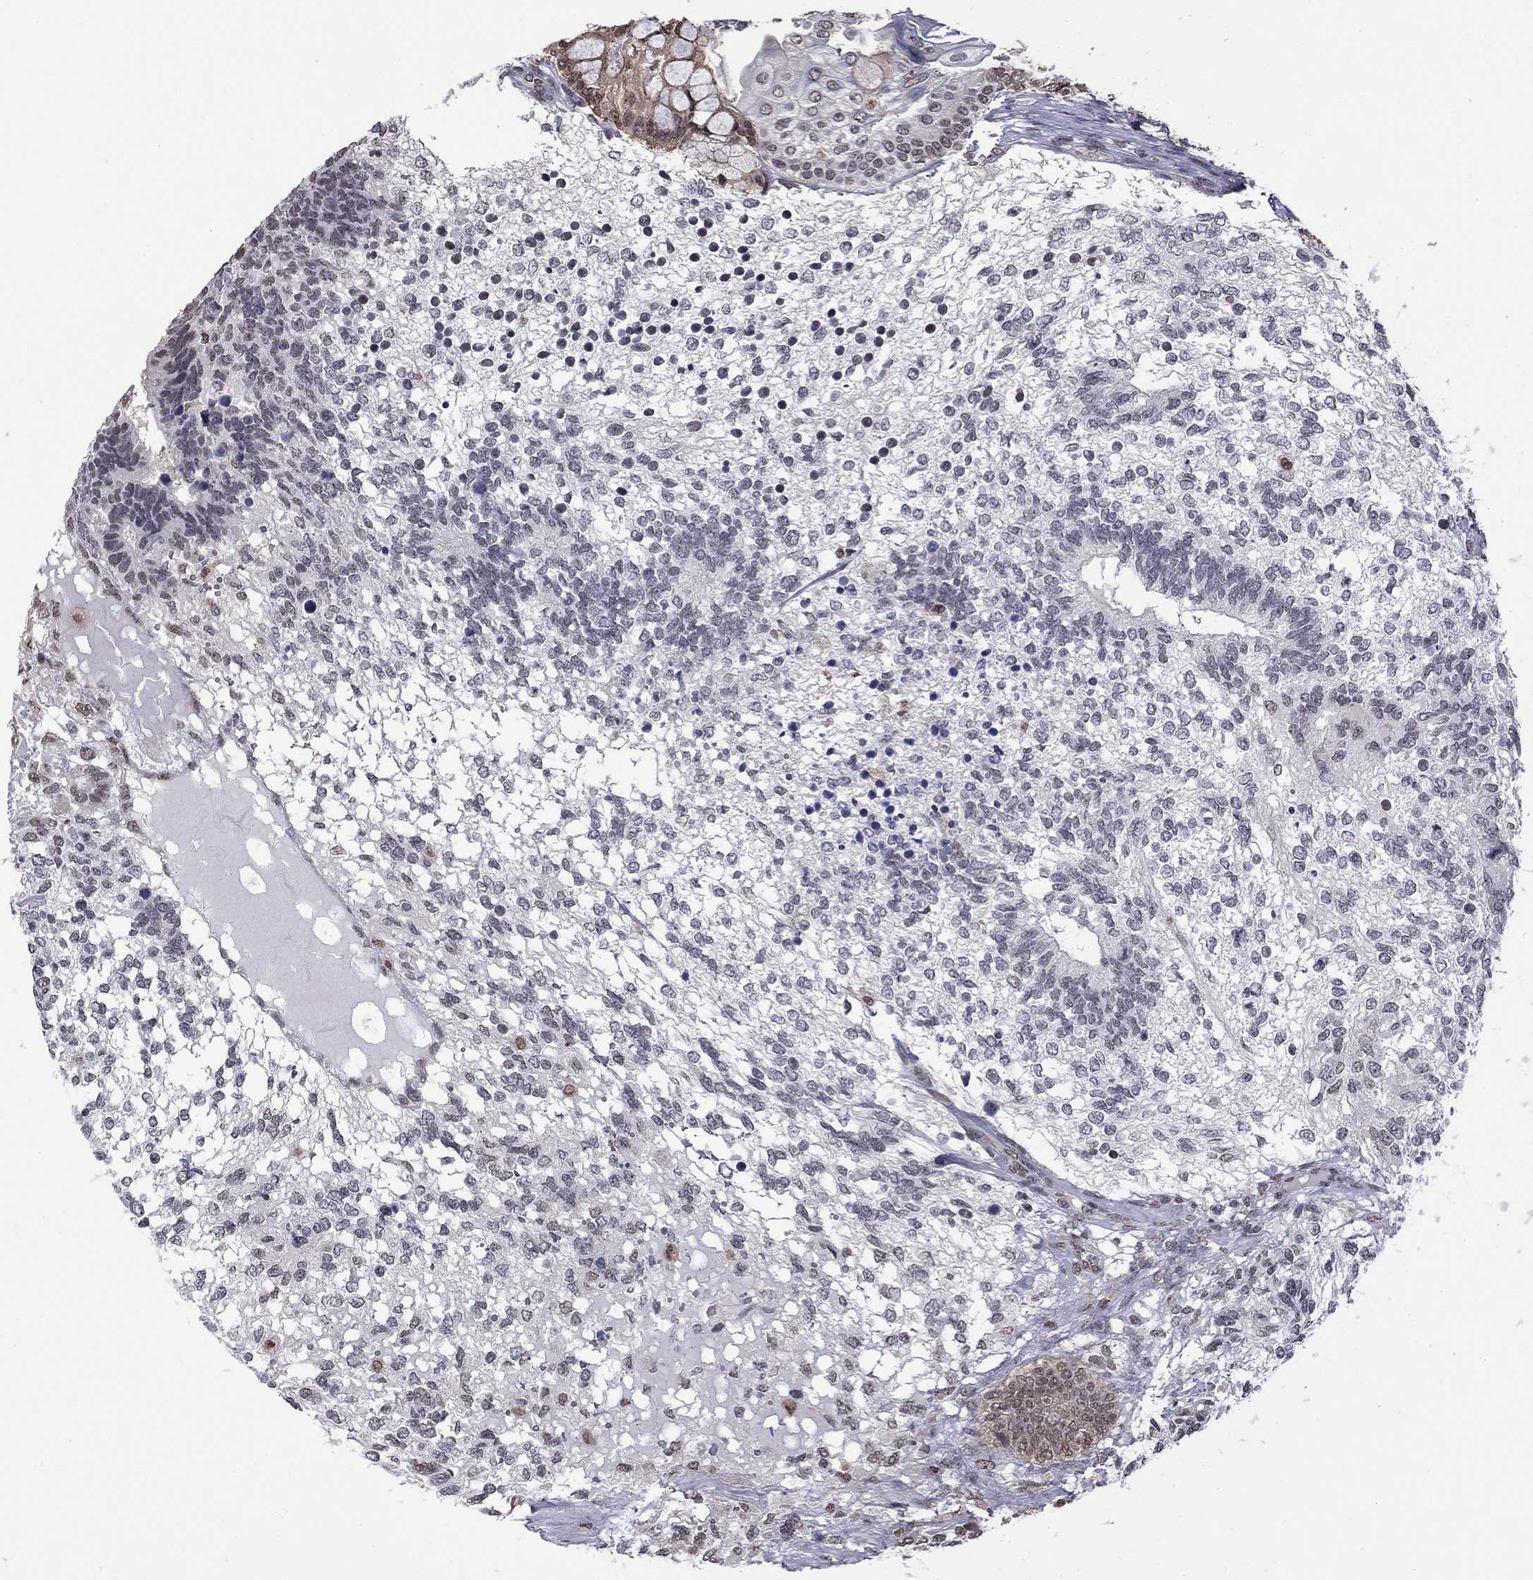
{"staining": {"intensity": "weak", "quantity": "<25%", "location": "nuclear"}, "tissue": "testis cancer", "cell_type": "Tumor cells", "image_type": "cancer", "snomed": [{"axis": "morphology", "description": "Seminoma, NOS"}, {"axis": "morphology", "description": "Carcinoma, Embryonal, NOS"}, {"axis": "topography", "description": "Testis"}], "caption": "An IHC photomicrograph of testis cancer is shown. There is no staining in tumor cells of testis cancer.", "gene": "RFWD3", "patient": {"sex": "male", "age": 41}}